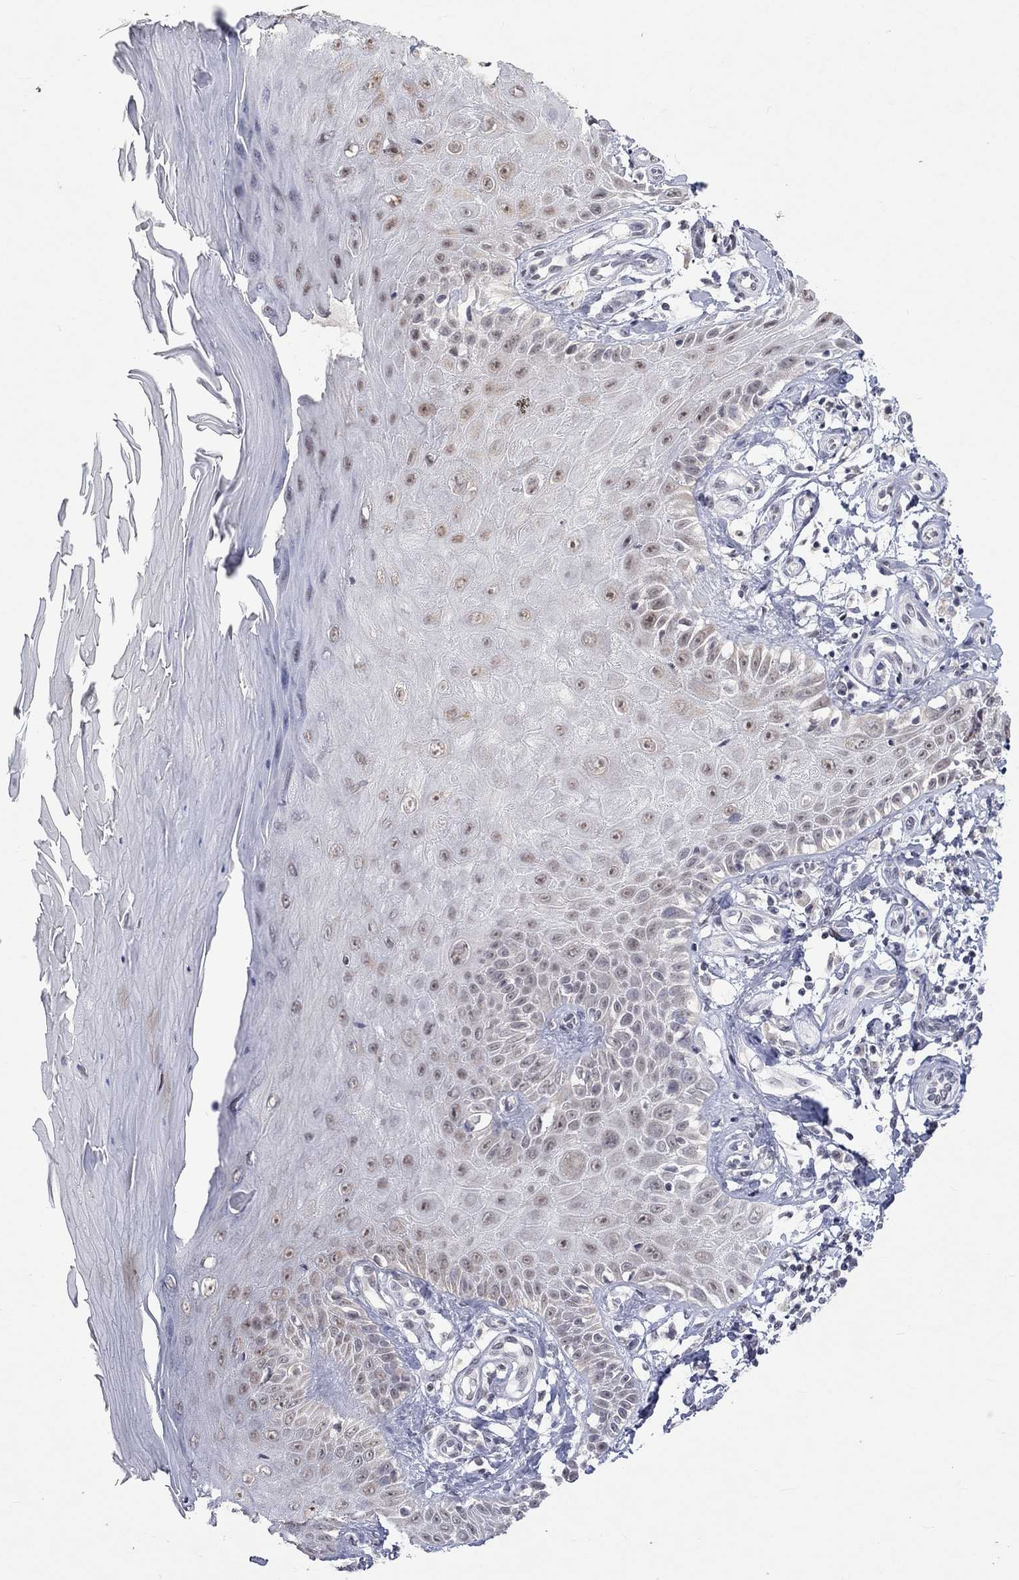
{"staining": {"intensity": "negative", "quantity": "none", "location": "none"}, "tissue": "skin", "cell_type": "Fibroblasts", "image_type": "normal", "snomed": [{"axis": "morphology", "description": "Normal tissue, NOS"}, {"axis": "morphology", "description": "Inflammation, NOS"}, {"axis": "morphology", "description": "Fibrosis, NOS"}, {"axis": "topography", "description": "Skin"}], "caption": "Immunohistochemistry (IHC) of normal skin exhibits no positivity in fibroblasts.", "gene": "TMEM143", "patient": {"sex": "male", "age": 71}}